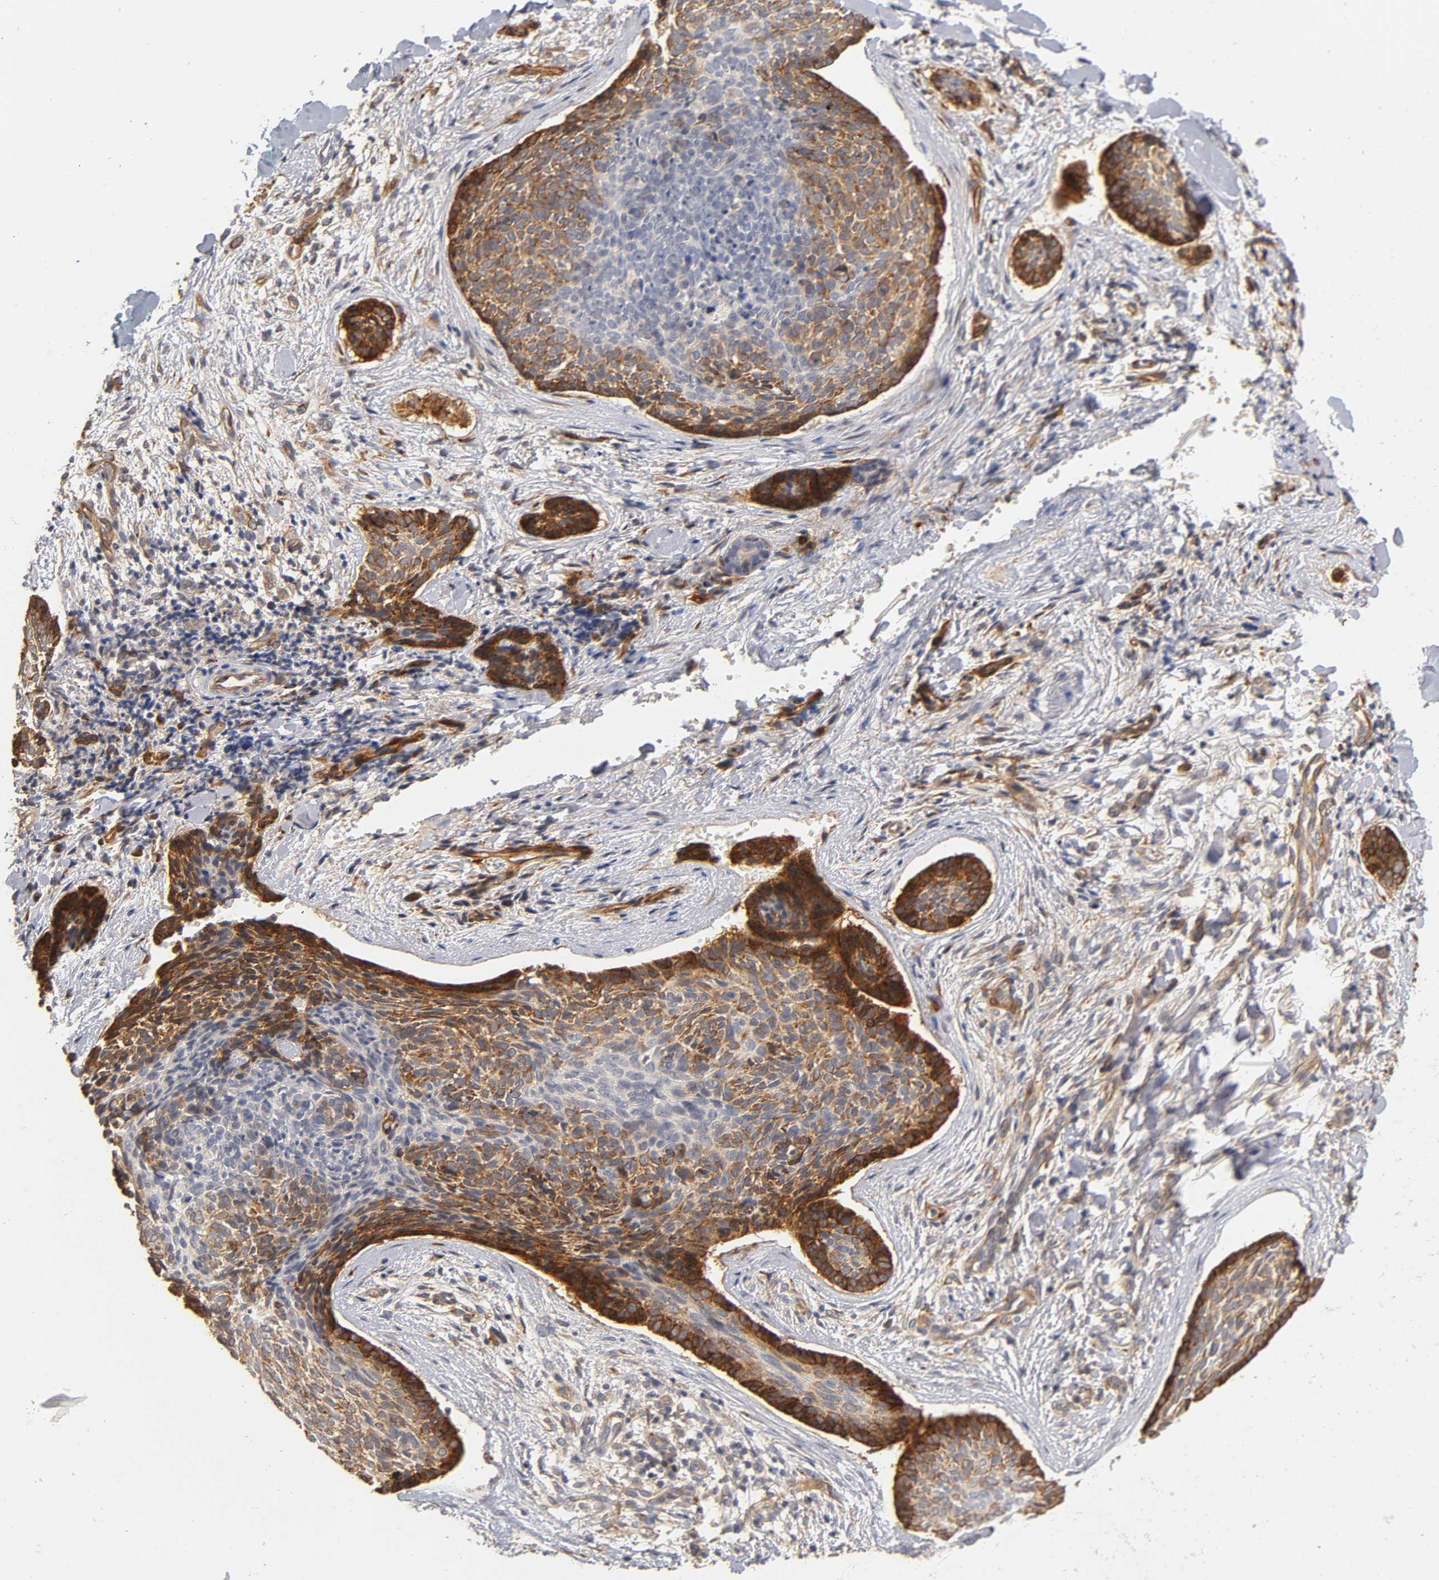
{"staining": {"intensity": "strong", "quantity": "25%-75%", "location": "cytoplasmic/membranous"}, "tissue": "skin cancer", "cell_type": "Tumor cells", "image_type": "cancer", "snomed": [{"axis": "morphology", "description": "Normal tissue, NOS"}, {"axis": "morphology", "description": "Basal cell carcinoma"}, {"axis": "topography", "description": "Skin"}], "caption": "High-magnification brightfield microscopy of skin basal cell carcinoma stained with DAB (3,3'-diaminobenzidine) (brown) and counterstained with hematoxylin (blue). tumor cells exhibit strong cytoplasmic/membranous positivity is present in approximately25%-75% of cells.", "gene": "LAMB1", "patient": {"sex": "female", "age": 57}}